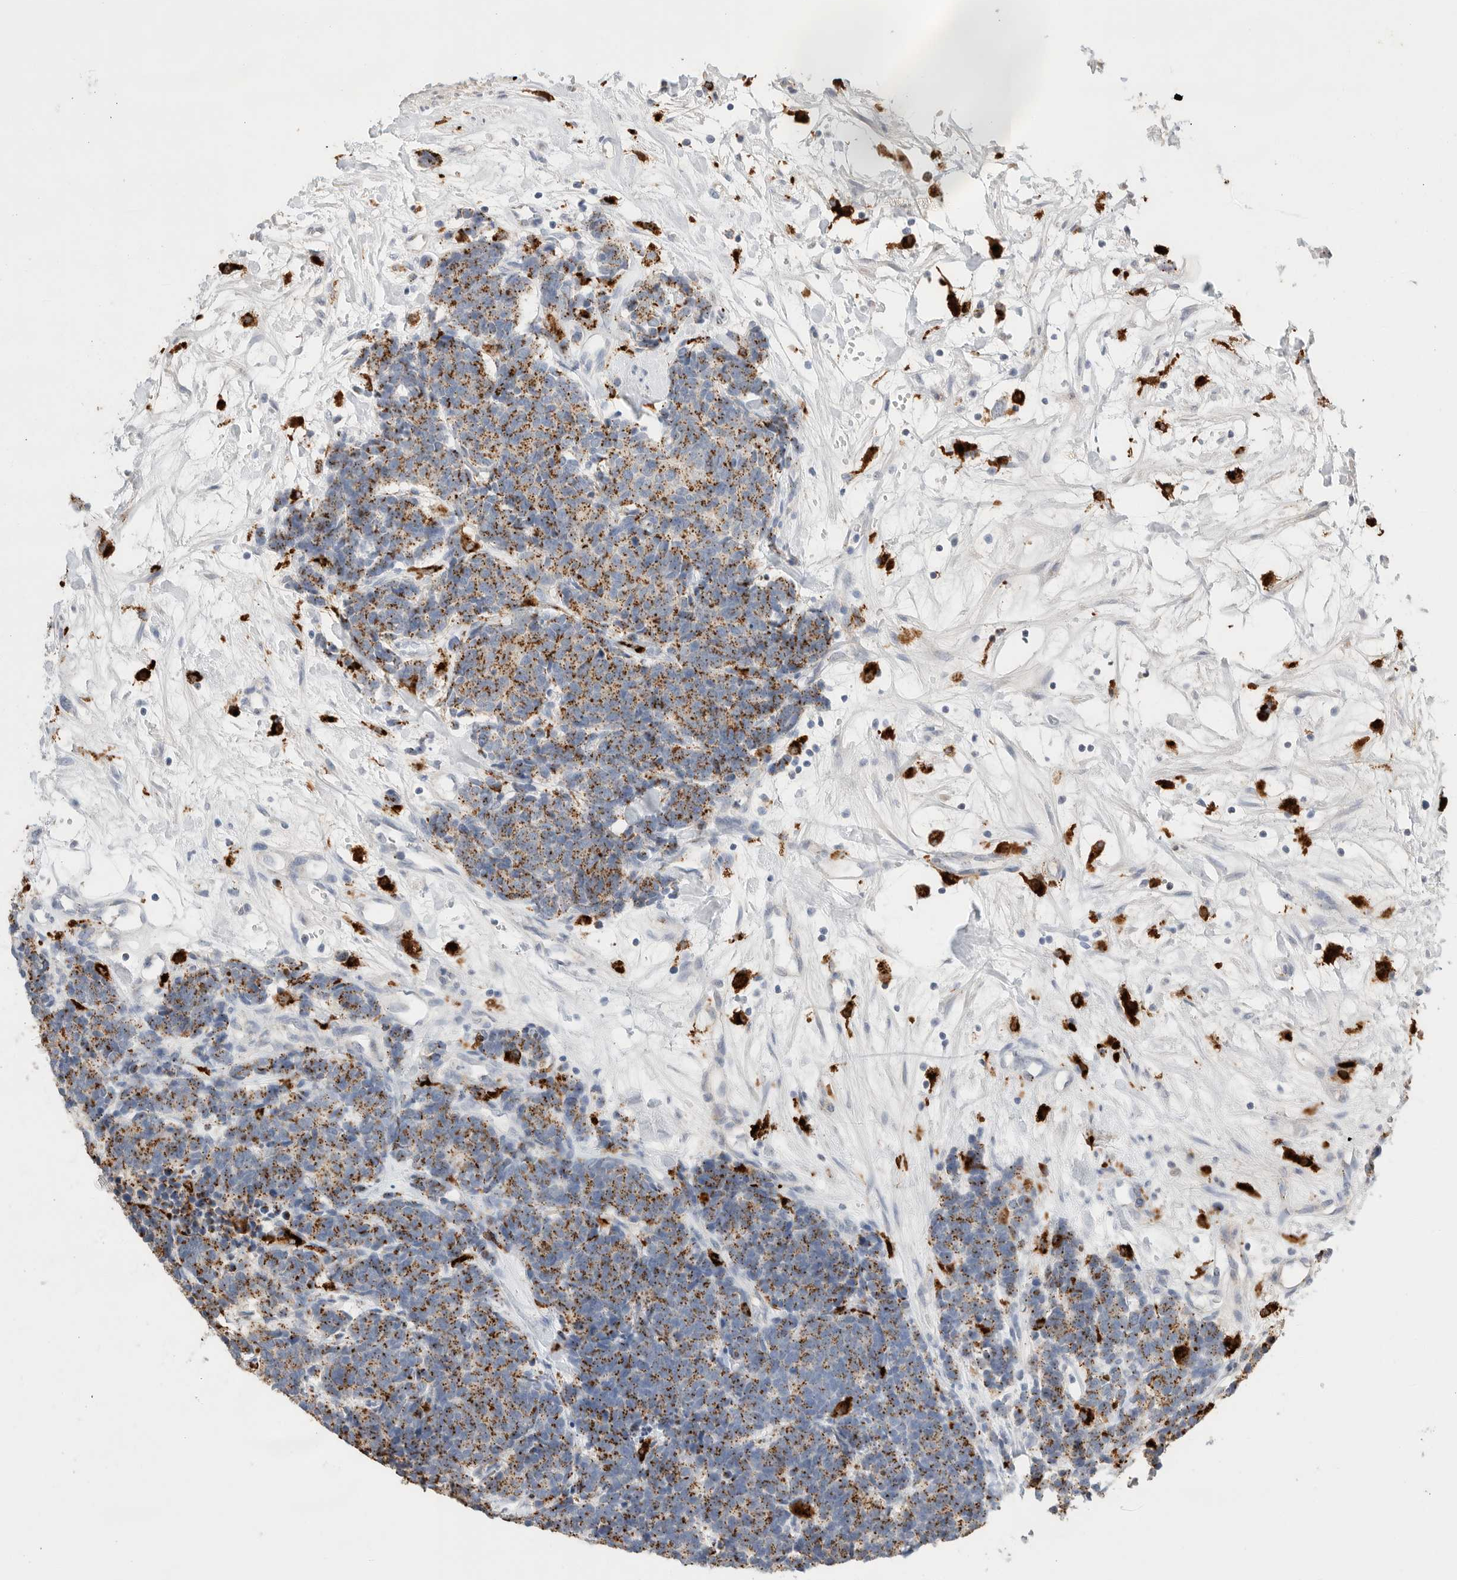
{"staining": {"intensity": "moderate", "quantity": ">75%", "location": "cytoplasmic/membranous"}, "tissue": "carcinoid", "cell_type": "Tumor cells", "image_type": "cancer", "snomed": [{"axis": "morphology", "description": "Carcinoma, NOS"}, {"axis": "morphology", "description": "Carcinoid, malignant, NOS"}, {"axis": "topography", "description": "Urinary bladder"}], "caption": "Protein analysis of carcinoid tissue shows moderate cytoplasmic/membranous expression in about >75% of tumor cells.", "gene": "GGH", "patient": {"sex": "male", "age": 57}}